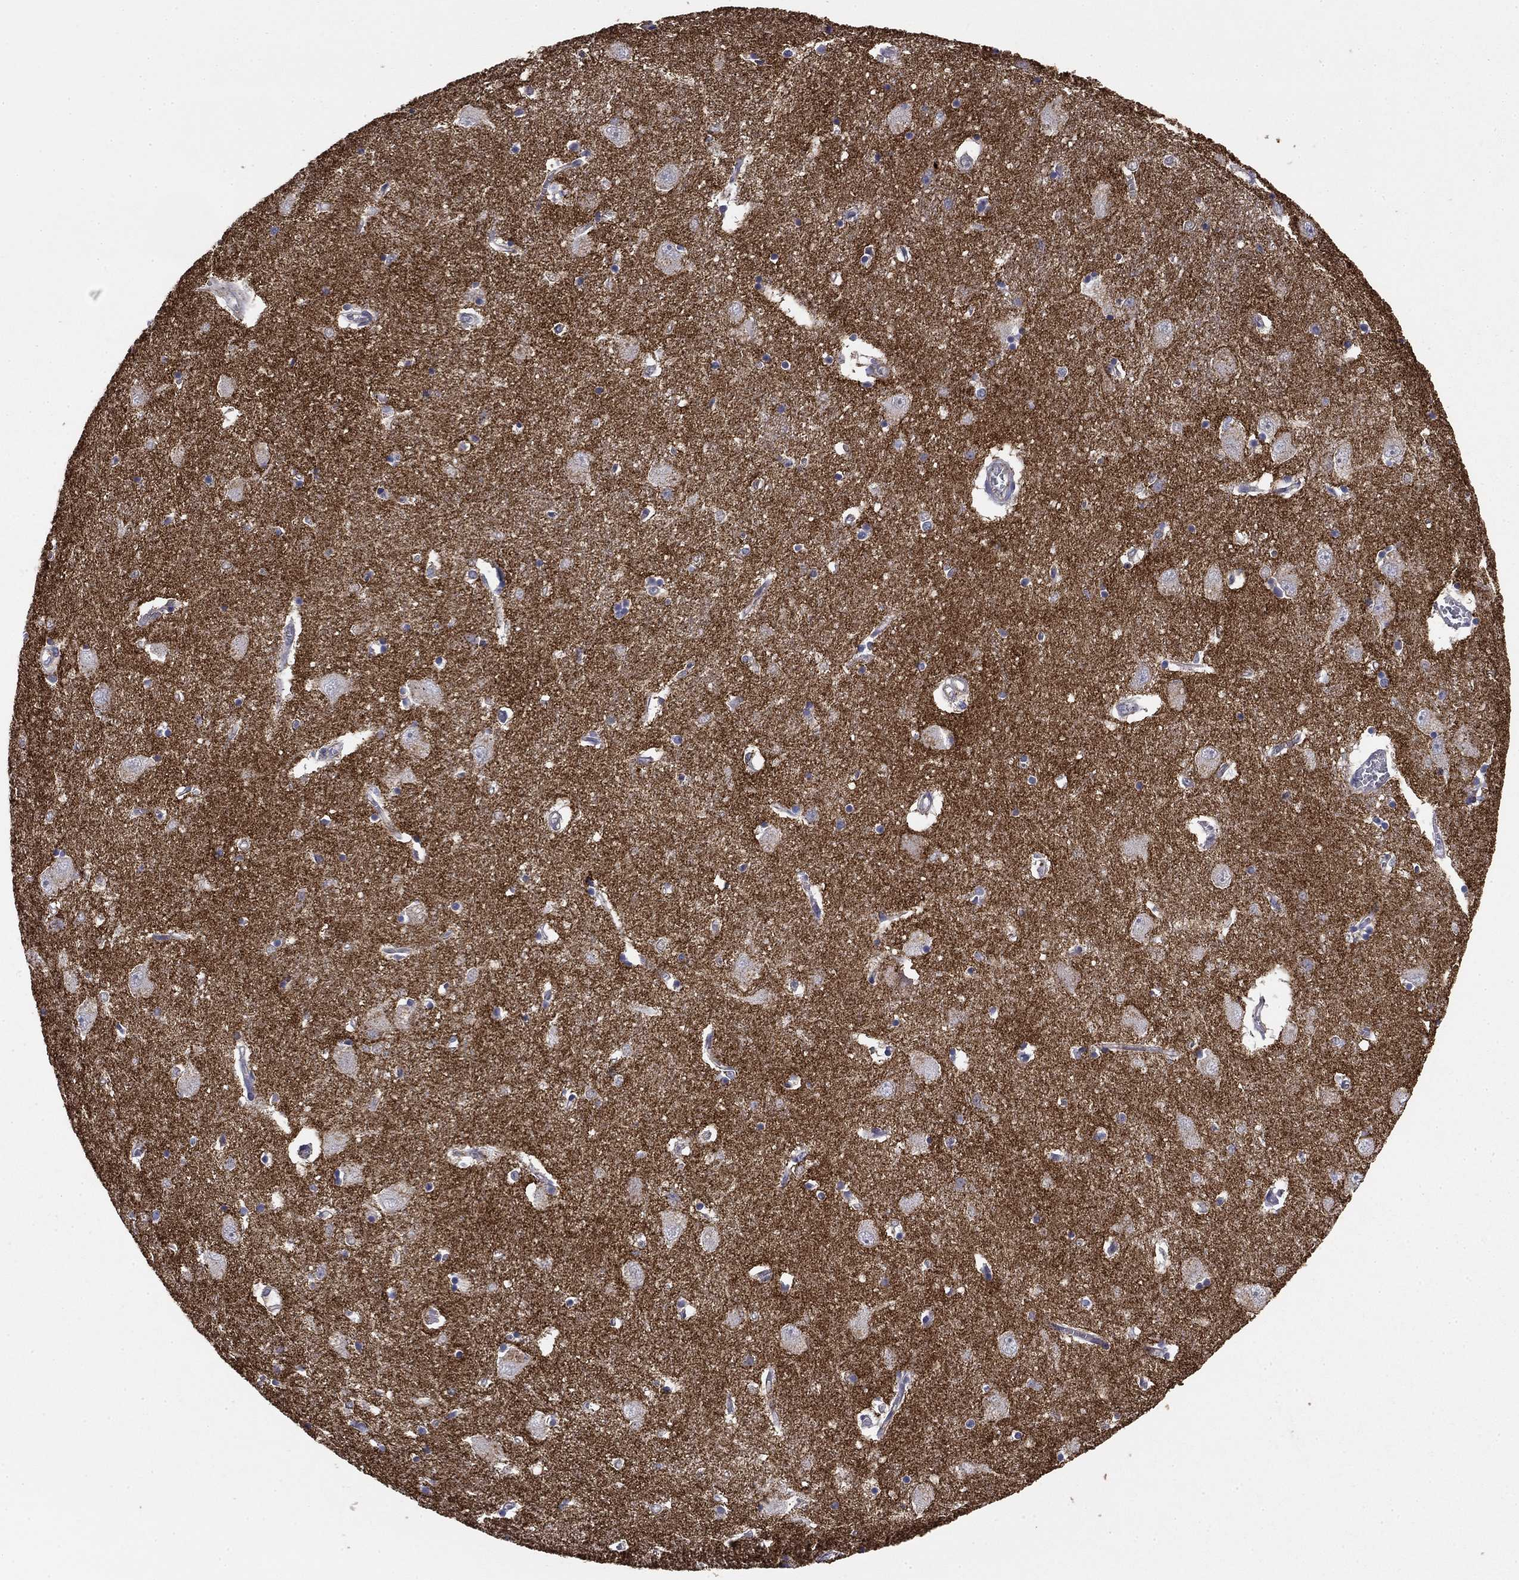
{"staining": {"intensity": "negative", "quantity": "none", "location": "none"}, "tissue": "caudate", "cell_type": "Glial cells", "image_type": "normal", "snomed": [{"axis": "morphology", "description": "Normal tissue, NOS"}, {"axis": "topography", "description": "Lateral ventricle wall"}], "caption": "Immunohistochemical staining of unremarkable caudate shows no significant positivity in glial cells. Brightfield microscopy of immunohistochemistry (IHC) stained with DAB (3,3'-diaminobenzidine) (brown) and hematoxylin (blue), captured at high magnification.", "gene": "SEPTIN3", "patient": {"sex": "male", "age": 54}}